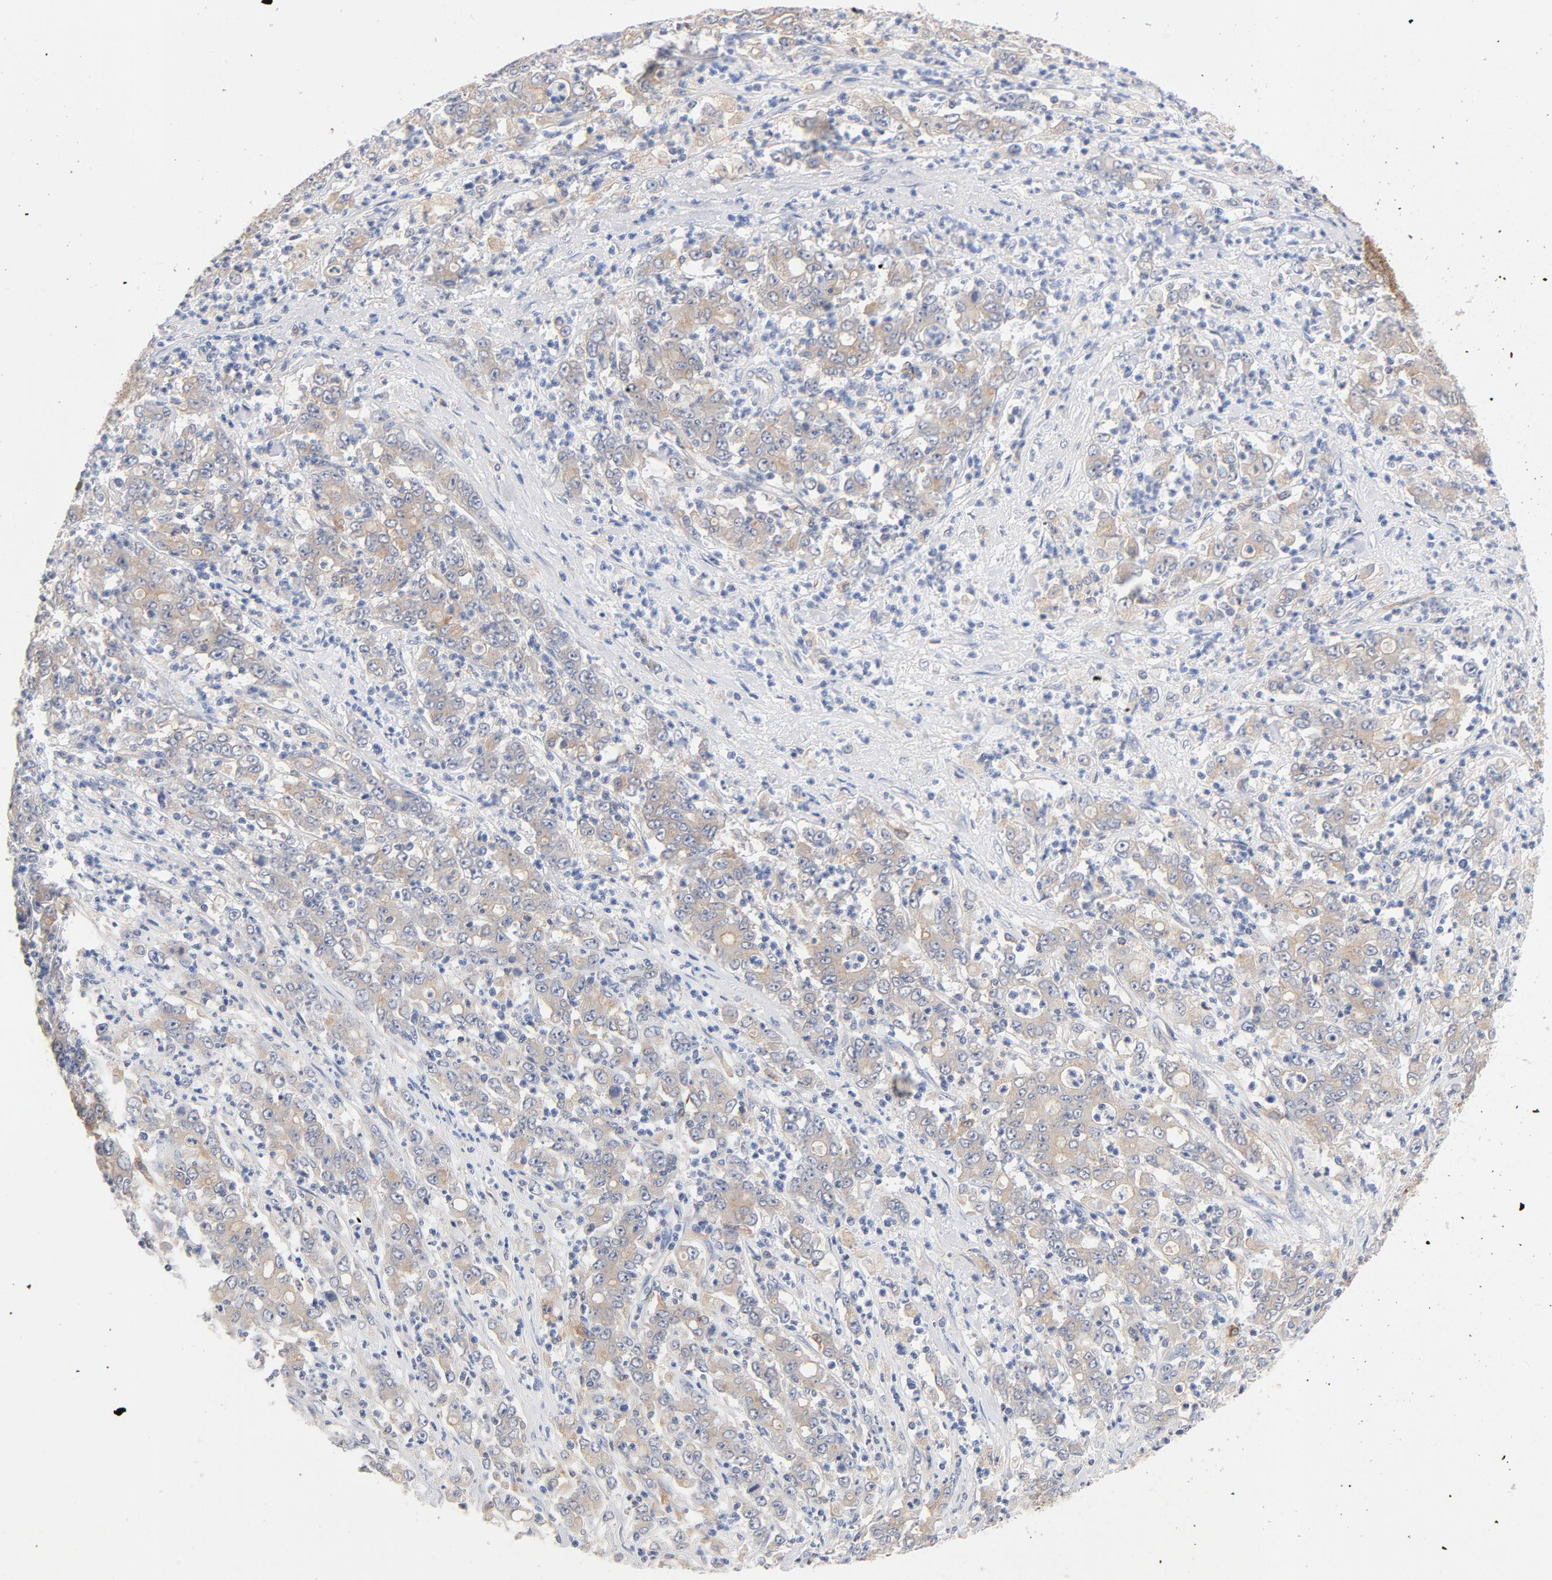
{"staining": {"intensity": "weak", "quantity": ">75%", "location": "cytoplasmic/membranous"}, "tissue": "stomach cancer", "cell_type": "Tumor cells", "image_type": "cancer", "snomed": [{"axis": "morphology", "description": "Adenocarcinoma, NOS"}, {"axis": "topography", "description": "Stomach, lower"}], "caption": "Stomach cancer was stained to show a protein in brown. There is low levels of weak cytoplasmic/membranous expression in approximately >75% of tumor cells.", "gene": "SRC", "patient": {"sex": "female", "age": 71}}